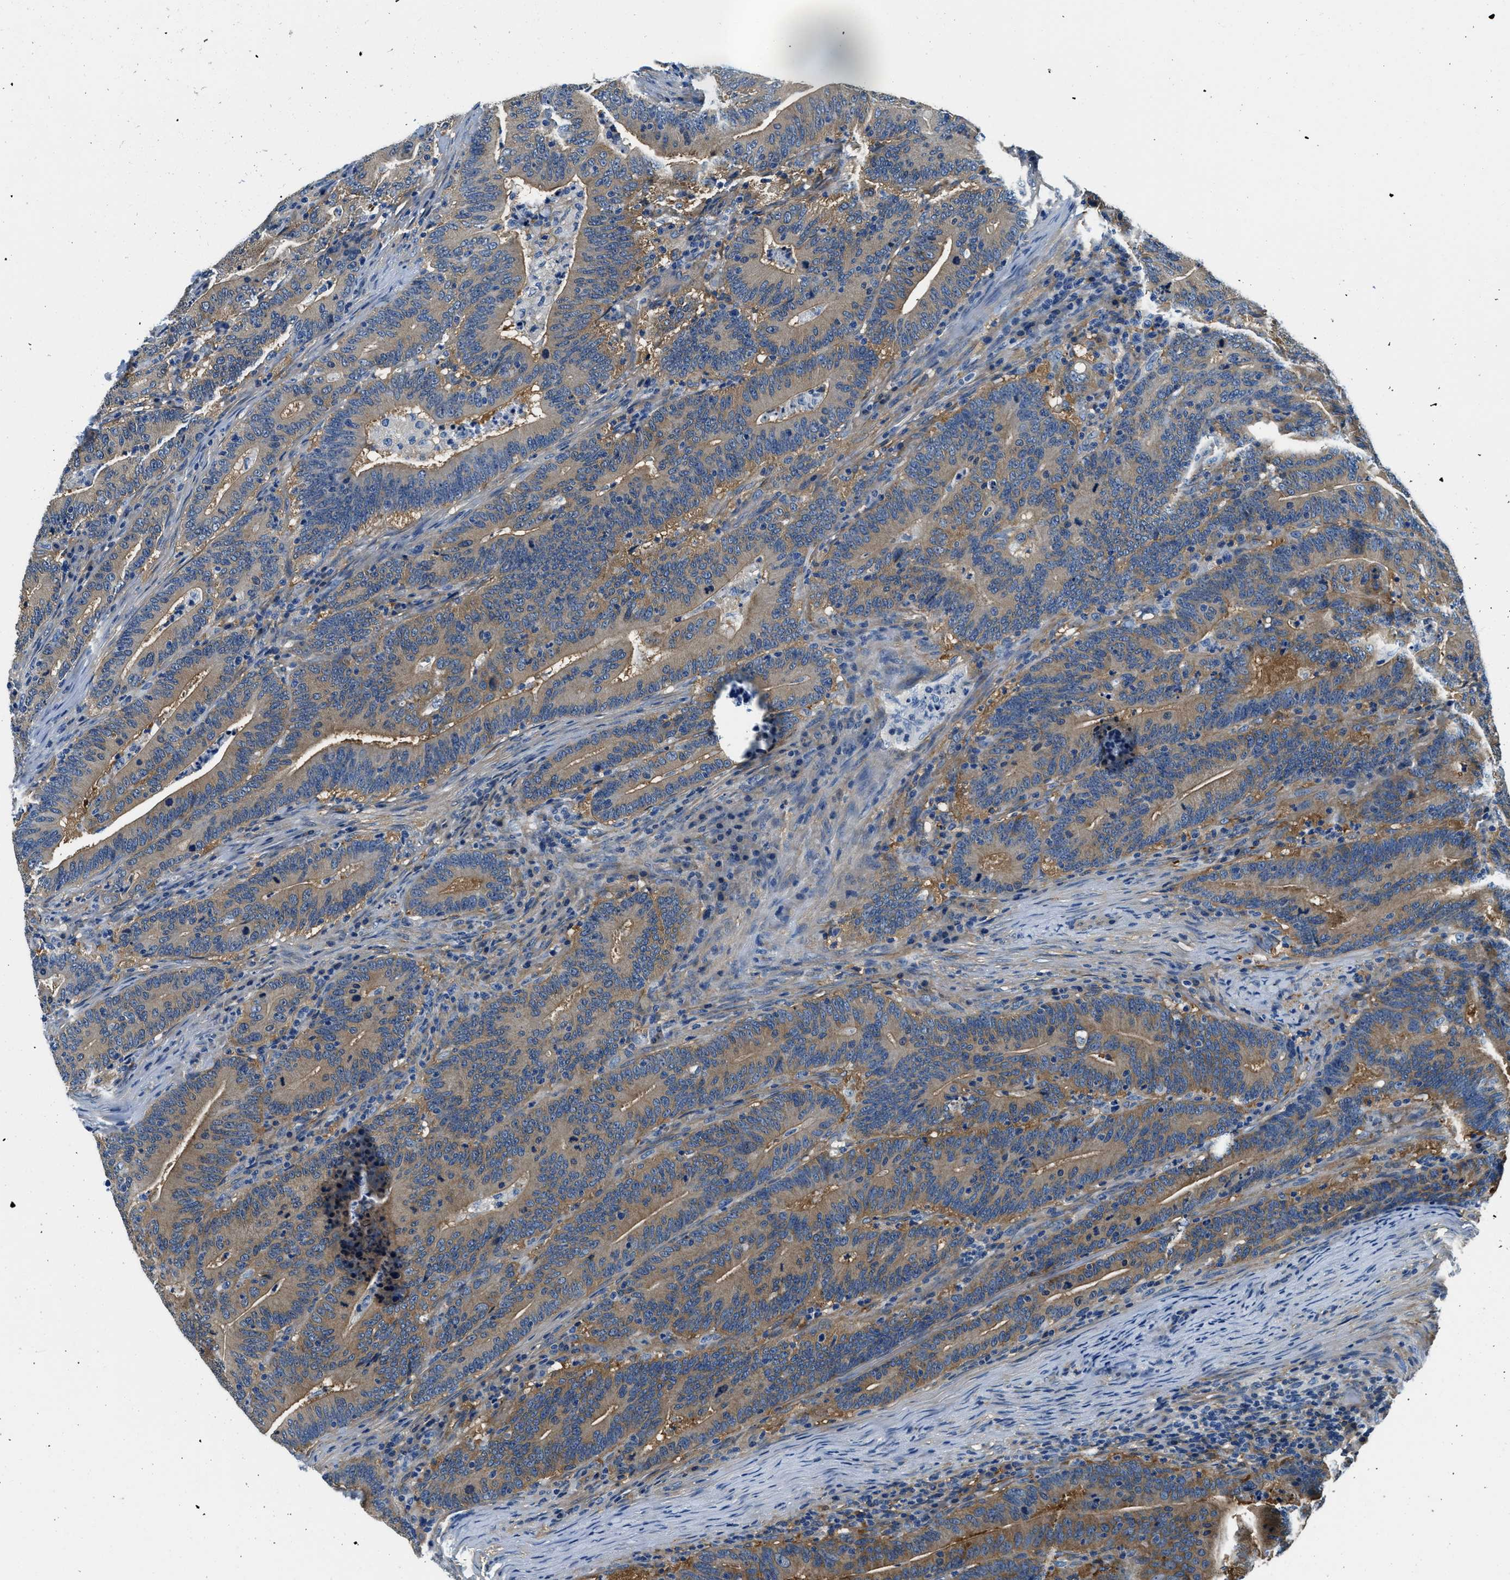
{"staining": {"intensity": "moderate", "quantity": "25%-75%", "location": "cytoplasmic/membranous"}, "tissue": "colorectal cancer", "cell_type": "Tumor cells", "image_type": "cancer", "snomed": [{"axis": "morphology", "description": "Adenocarcinoma, NOS"}, {"axis": "topography", "description": "Colon"}], "caption": "Colorectal cancer was stained to show a protein in brown. There is medium levels of moderate cytoplasmic/membranous expression in about 25%-75% of tumor cells.", "gene": "TWF1", "patient": {"sex": "female", "age": 66}}